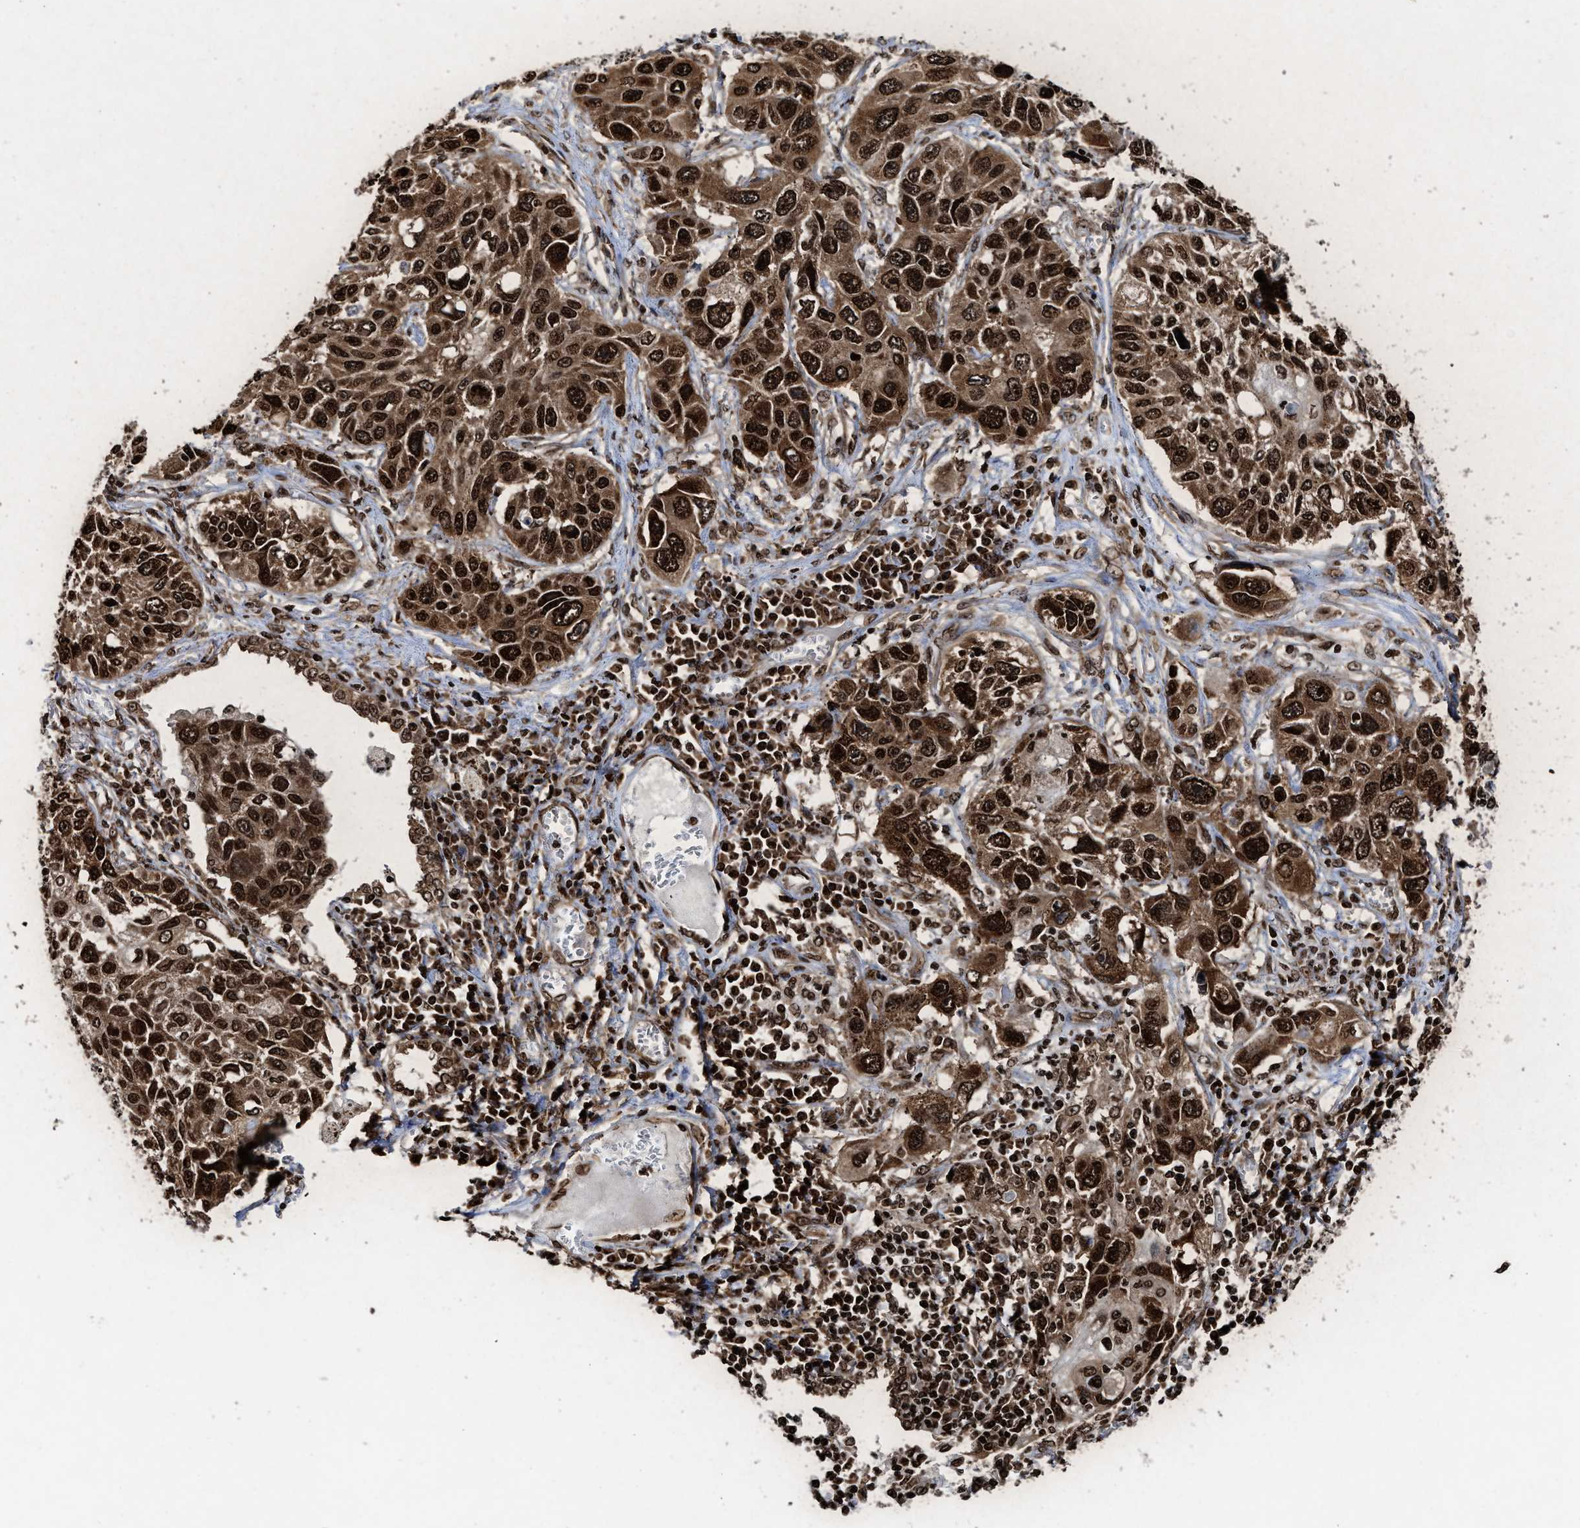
{"staining": {"intensity": "strong", "quantity": ">75%", "location": "cytoplasmic/membranous,nuclear"}, "tissue": "lung cancer", "cell_type": "Tumor cells", "image_type": "cancer", "snomed": [{"axis": "morphology", "description": "Squamous cell carcinoma, NOS"}, {"axis": "topography", "description": "Lung"}], "caption": "Protein expression analysis of lung cancer displays strong cytoplasmic/membranous and nuclear expression in about >75% of tumor cells.", "gene": "ALYREF", "patient": {"sex": "male", "age": 71}}